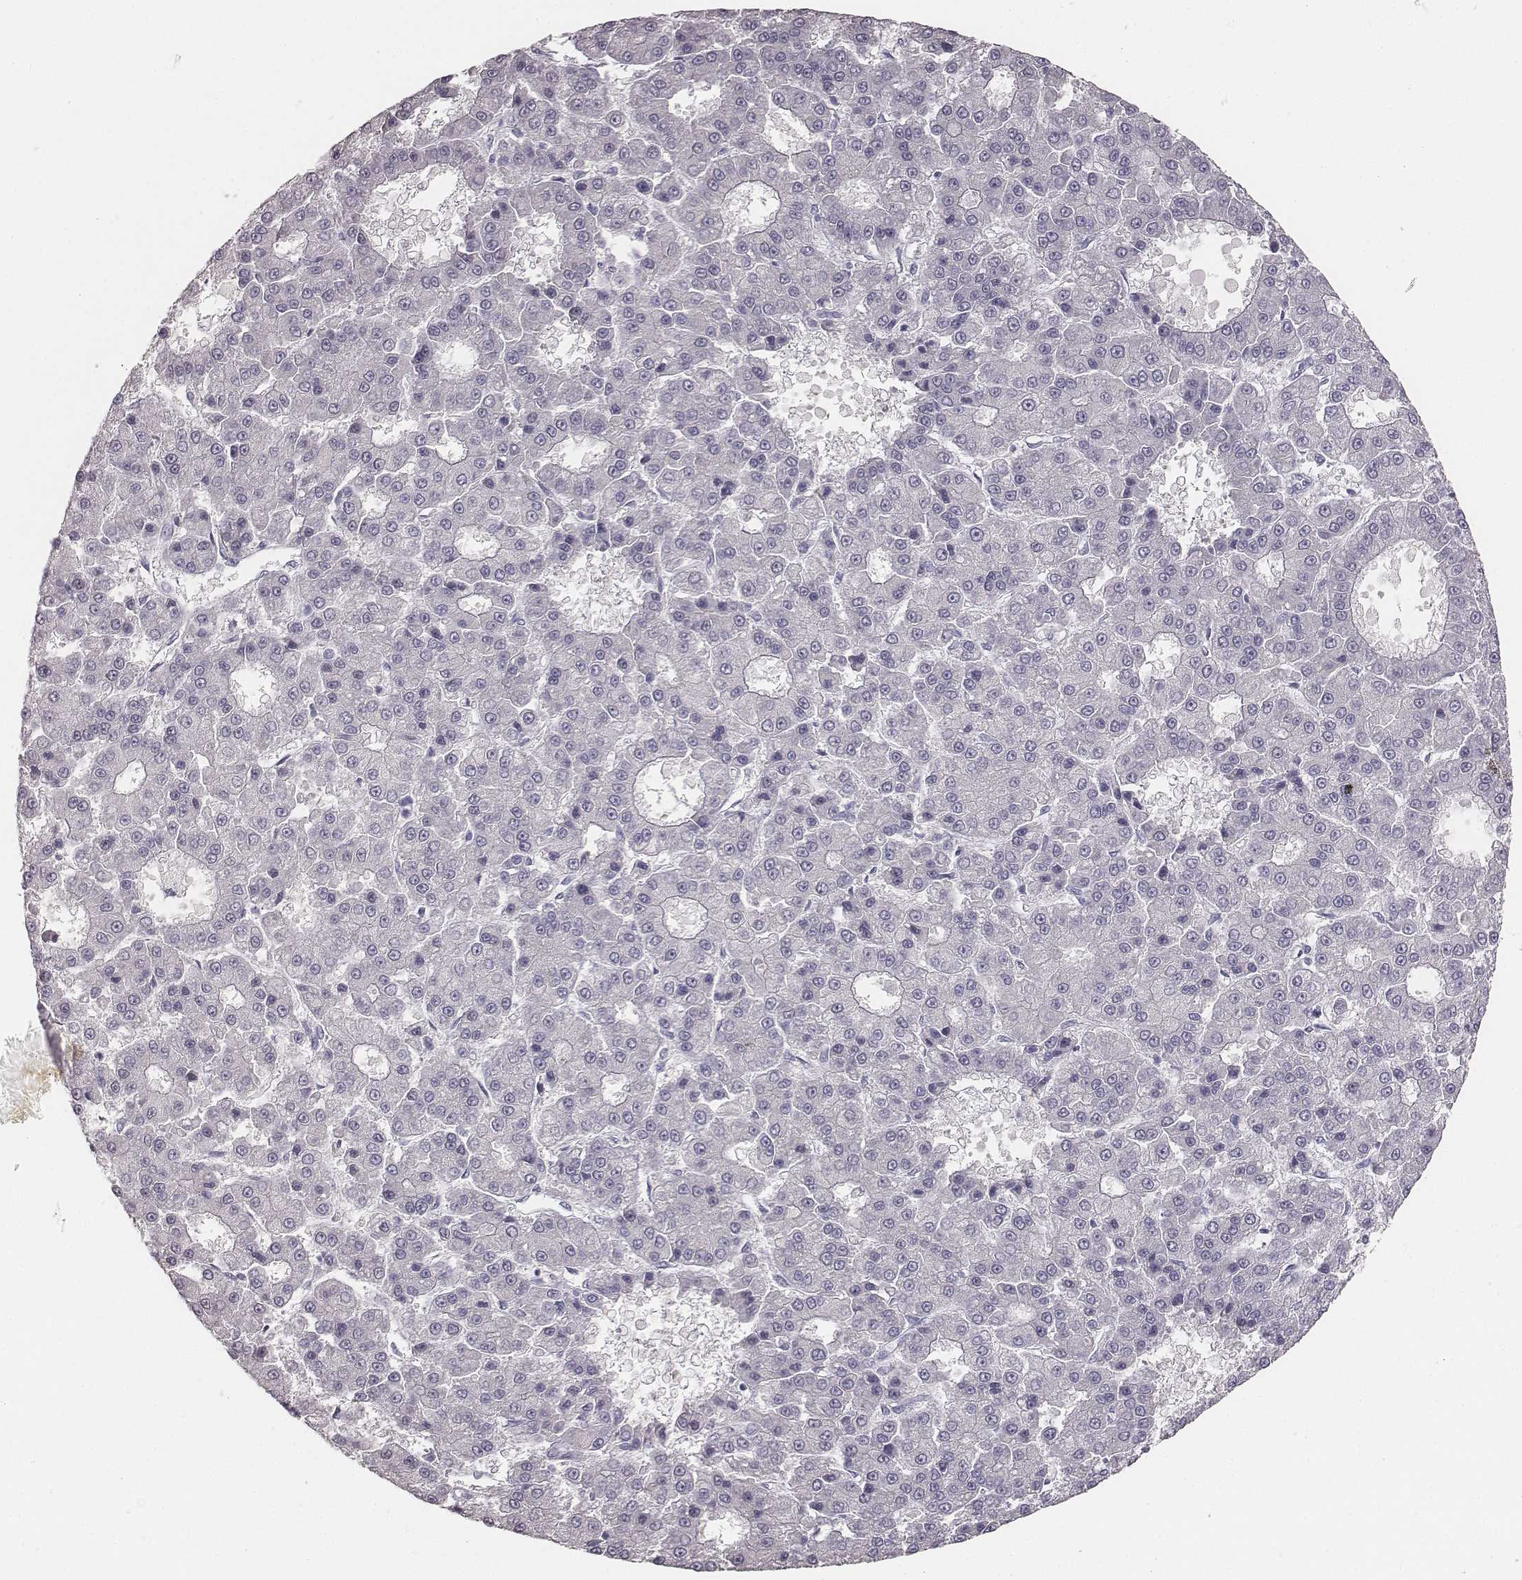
{"staining": {"intensity": "negative", "quantity": "none", "location": "none"}, "tissue": "liver cancer", "cell_type": "Tumor cells", "image_type": "cancer", "snomed": [{"axis": "morphology", "description": "Carcinoma, Hepatocellular, NOS"}, {"axis": "topography", "description": "Liver"}], "caption": "An immunohistochemistry (IHC) histopathology image of liver cancer is shown. There is no staining in tumor cells of liver cancer. (DAB (3,3'-diaminobenzidine) immunohistochemistry visualized using brightfield microscopy, high magnification).", "gene": "MYH6", "patient": {"sex": "male", "age": 70}}